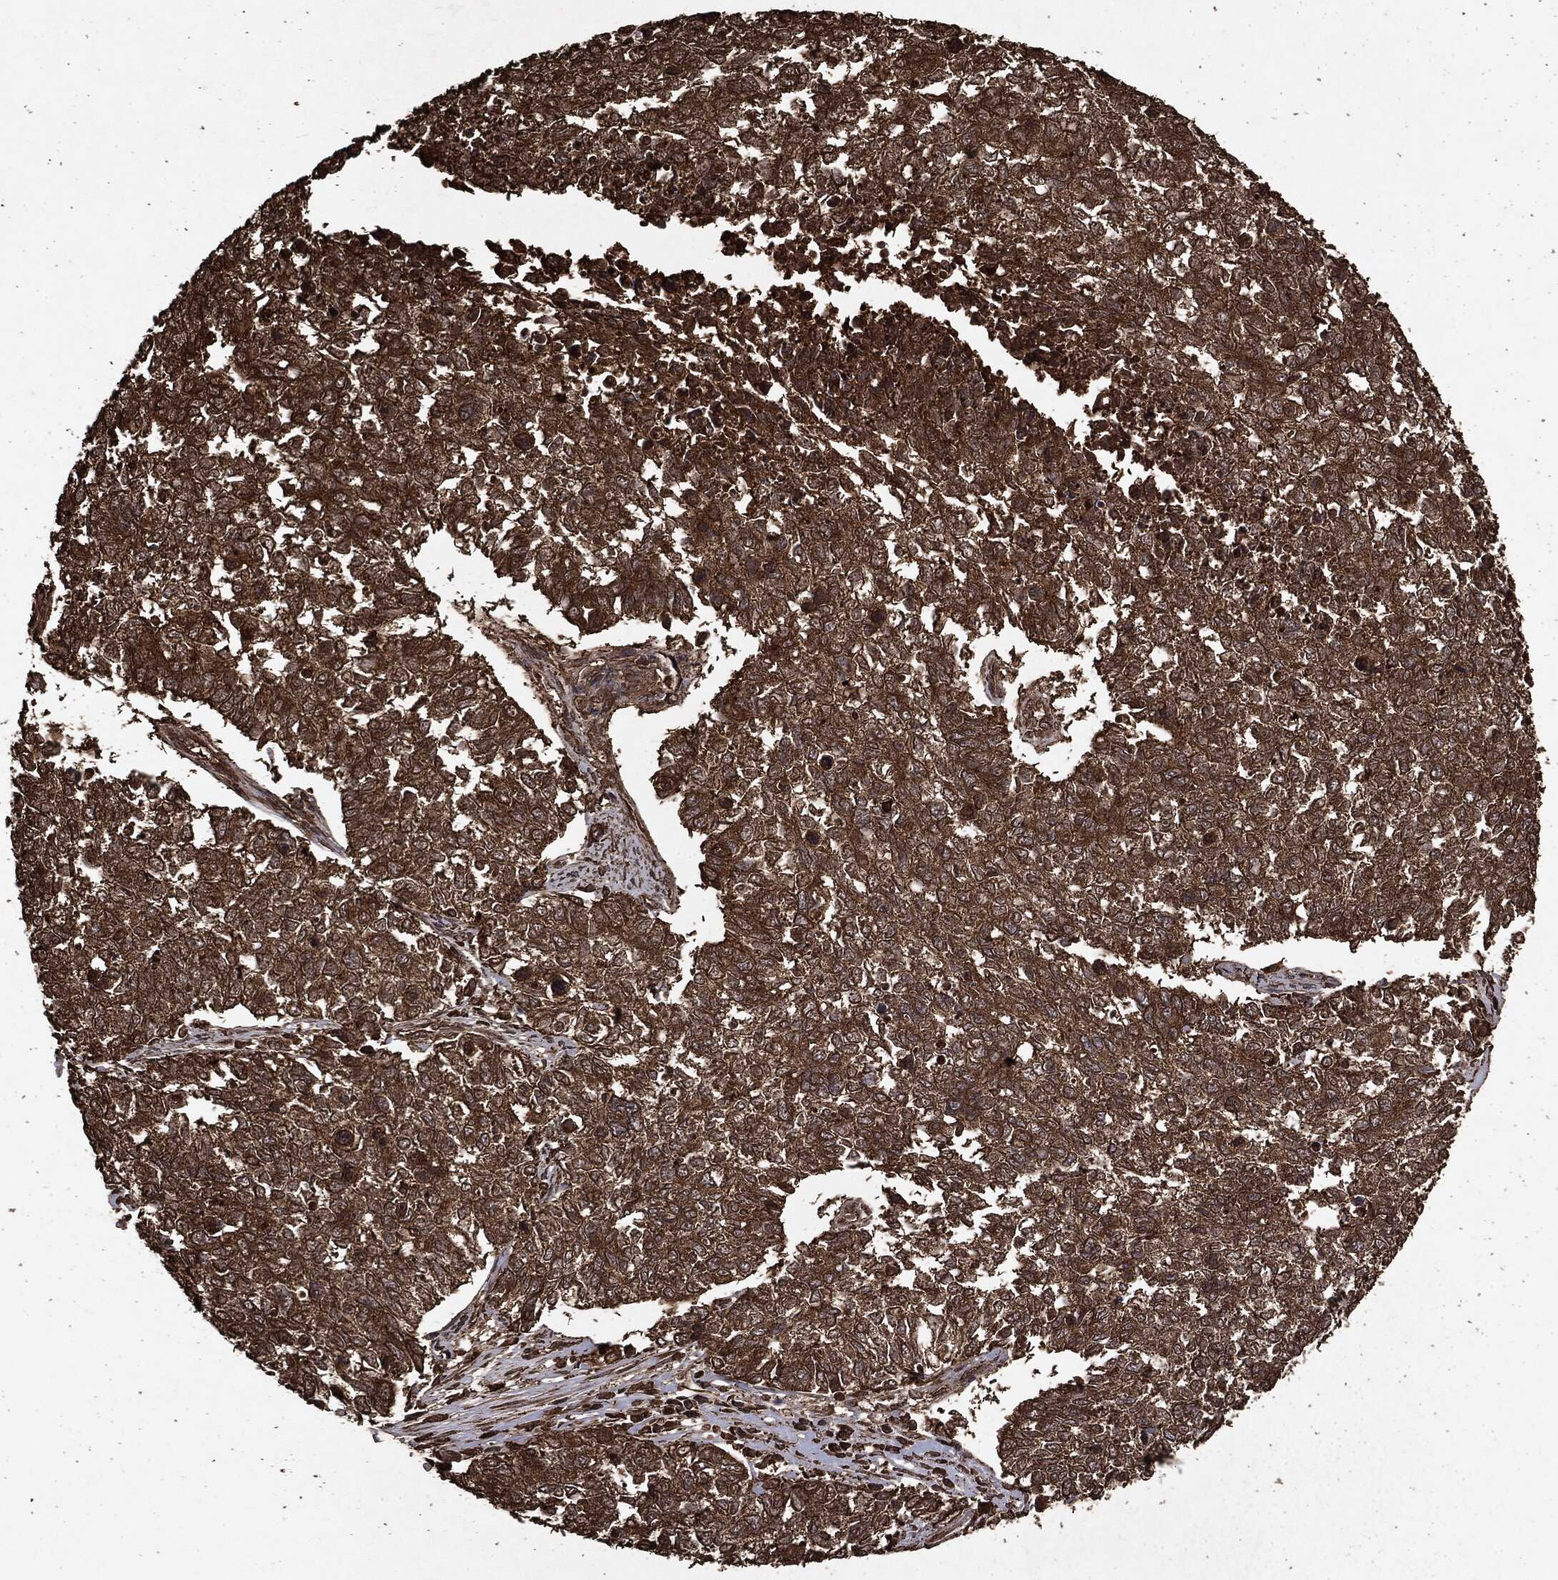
{"staining": {"intensity": "strong", "quantity": ">75%", "location": "cytoplasmic/membranous"}, "tissue": "cervical cancer", "cell_type": "Tumor cells", "image_type": "cancer", "snomed": [{"axis": "morphology", "description": "Adenocarcinoma, NOS"}, {"axis": "topography", "description": "Cervix"}], "caption": "Tumor cells reveal high levels of strong cytoplasmic/membranous positivity in approximately >75% of cells in human cervical cancer (adenocarcinoma). (IHC, brightfield microscopy, high magnification).", "gene": "ARAF", "patient": {"sex": "female", "age": 63}}